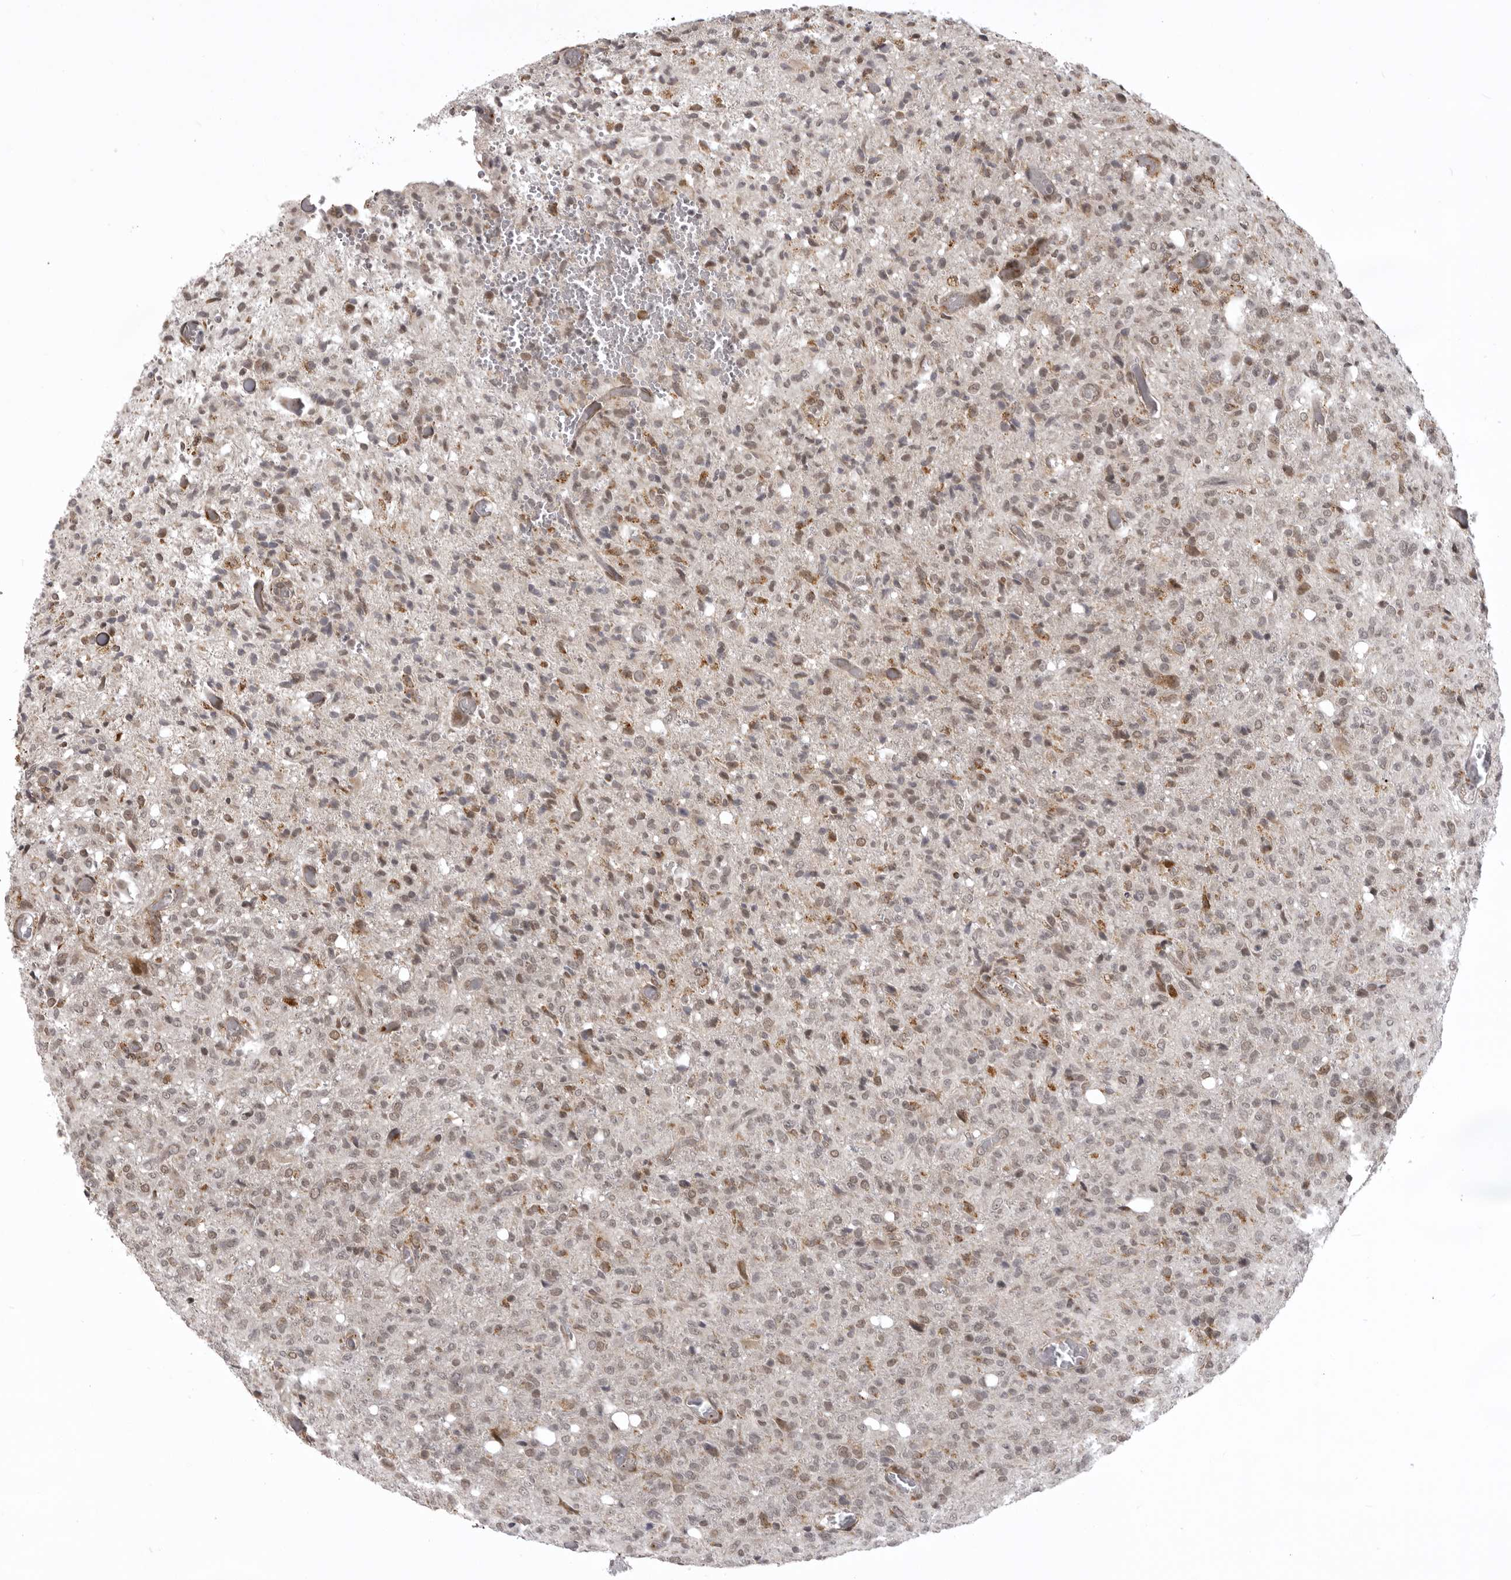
{"staining": {"intensity": "weak", "quantity": "25%-75%", "location": "nuclear"}, "tissue": "glioma", "cell_type": "Tumor cells", "image_type": "cancer", "snomed": [{"axis": "morphology", "description": "Glioma, malignant, High grade"}, {"axis": "topography", "description": "Brain"}], "caption": "Weak nuclear expression for a protein is appreciated in approximately 25%-75% of tumor cells of high-grade glioma (malignant) using immunohistochemistry.", "gene": "C1orf109", "patient": {"sex": "female", "age": 57}}